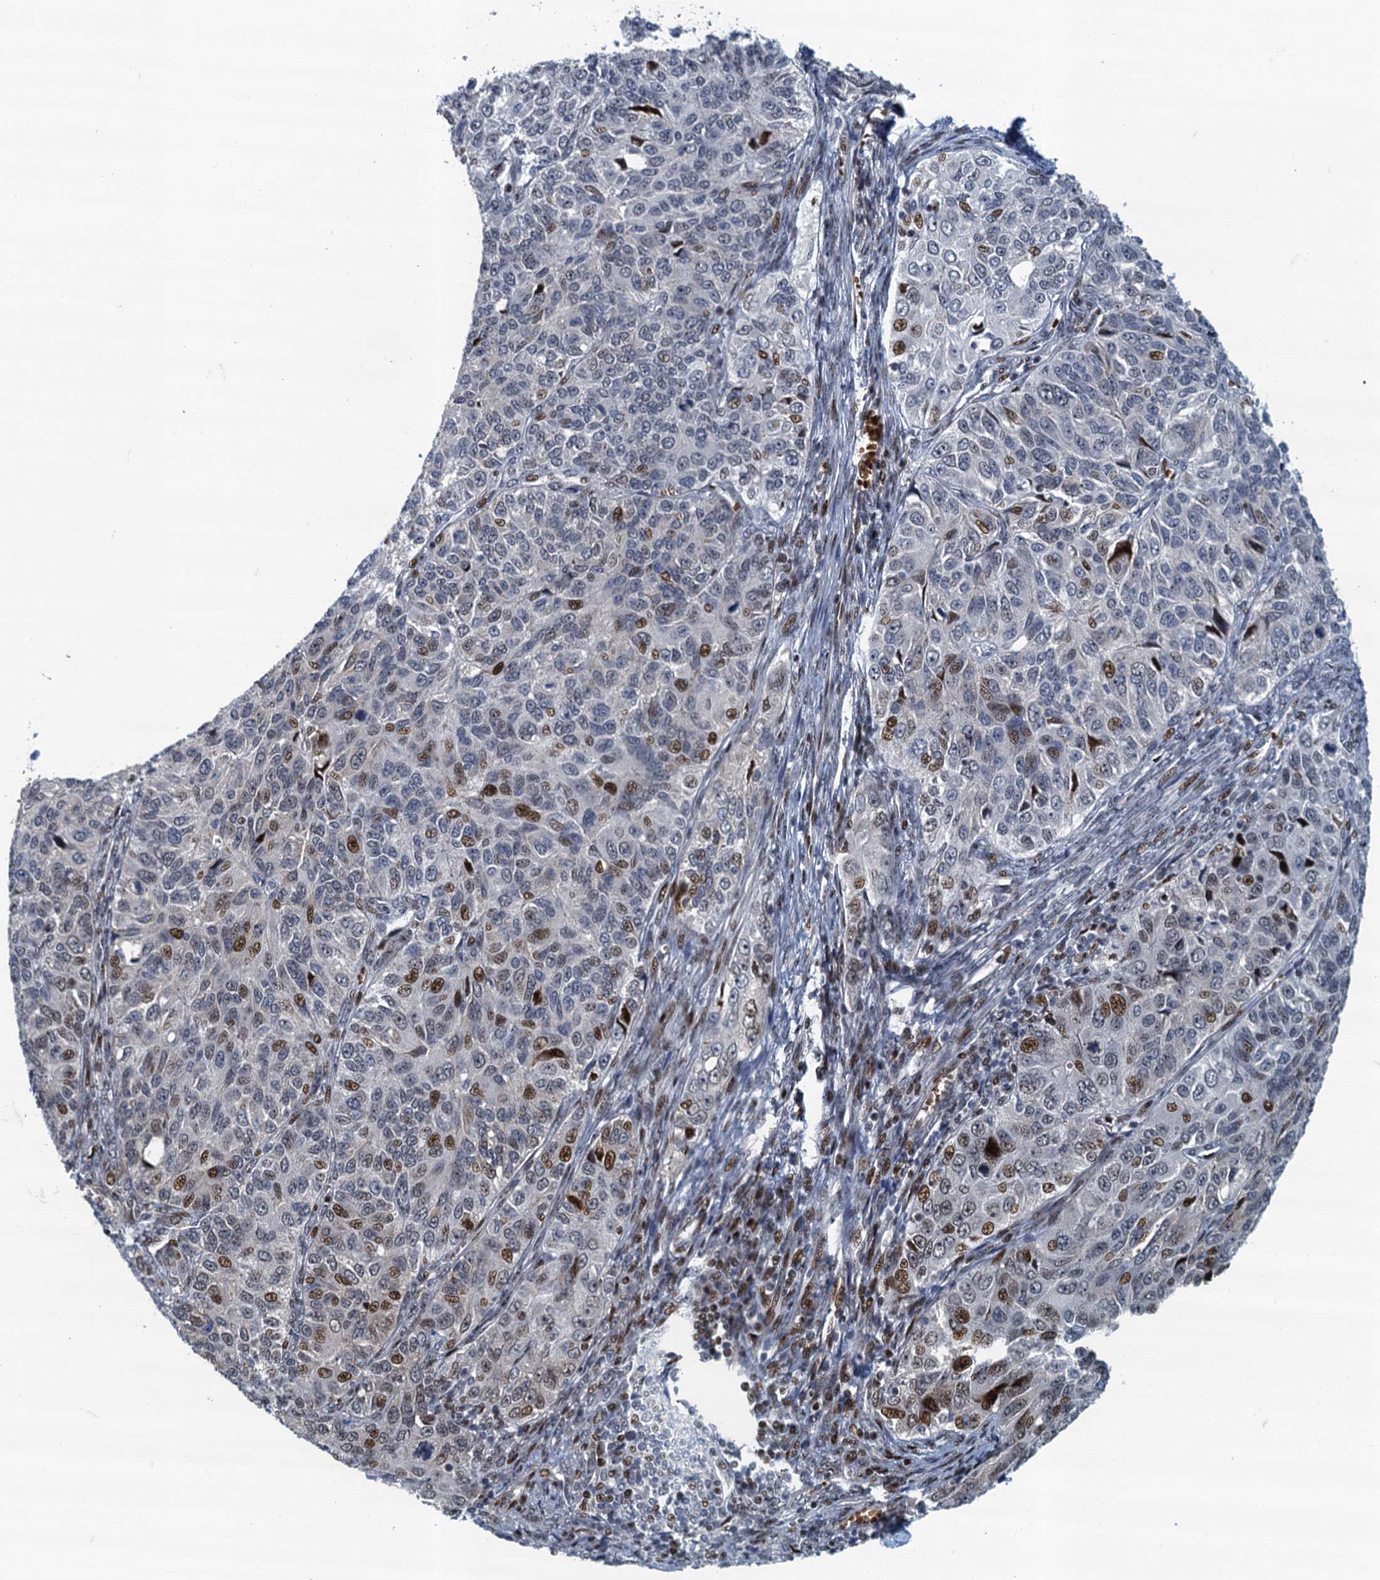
{"staining": {"intensity": "moderate", "quantity": "25%-75%", "location": "nuclear"}, "tissue": "ovarian cancer", "cell_type": "Tumor cells", "image_type": "cancer", "snomed": [{"axis": "morphology", "description": "Carcinoma, endometroid"}, {"axis": "topography", "description": "Ovary"}], "caption": "An image showing moderate nuclear expression in approximately 25%-75% of tumor cells in endometroid carcinoma (ovarian), as visualized by brown immunohistochemical staining.", "gene": "ANKRD13D", "patient": {"sex": "female", "age": 51}}